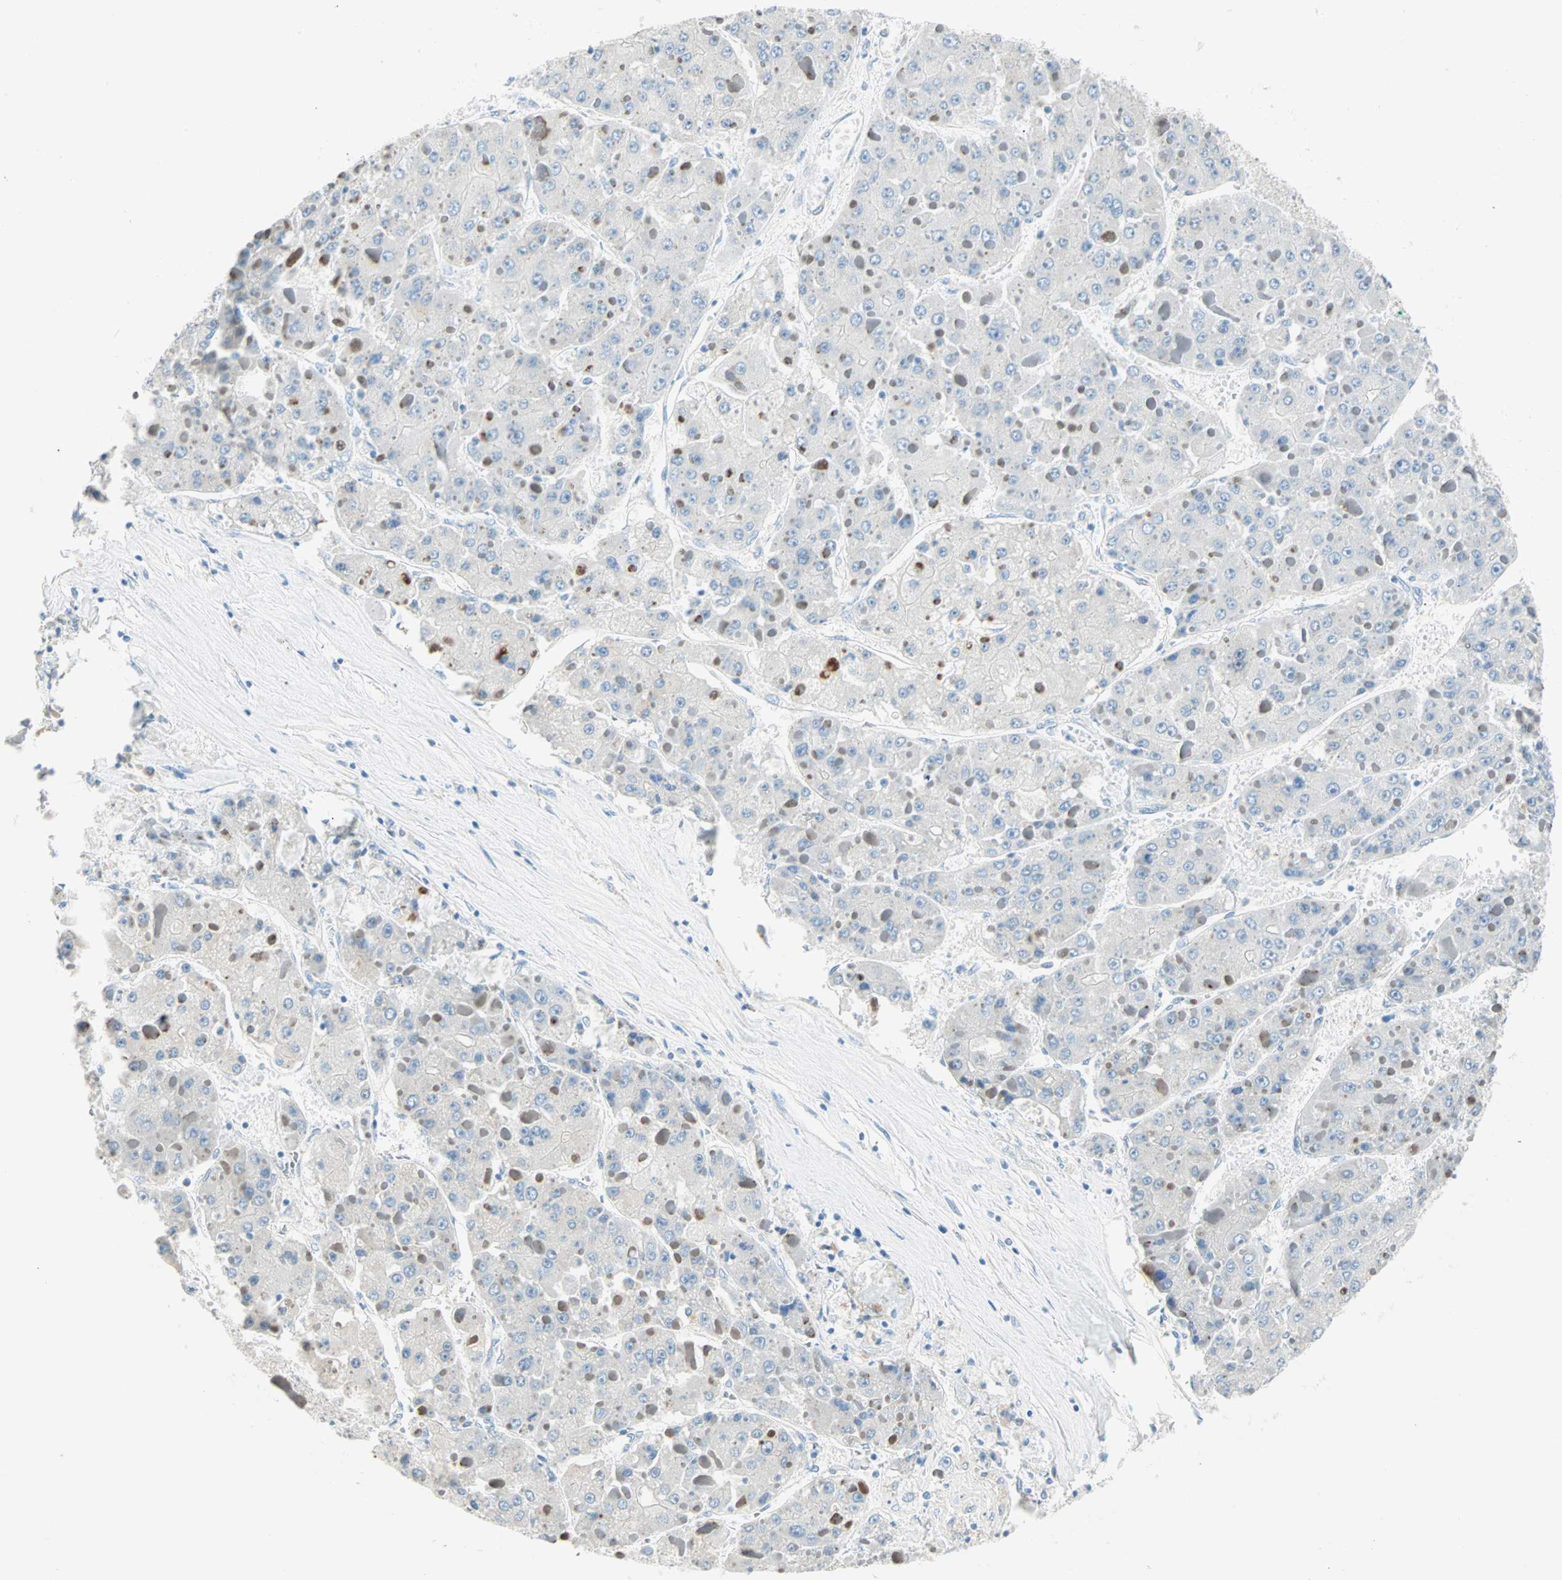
{"staining": {"intensity": "negative", "quantity": "none", "location": "none"}, "tissue": "liver cancer", "cell_type": "Tumor cells", "image_type": "cancer", "snomed": [{"axis": "morphology", "description": "Carcinoma, Hepatocellular, NOS"}, {"axis": "topography", "description": "Liver"}], "caption": "Protein analysis of hepatocellular carcinoma (liver) displays no significant staining in tumor cells.", "gene": "ATF6", "patient": {"sex": "female", "age": 73}}